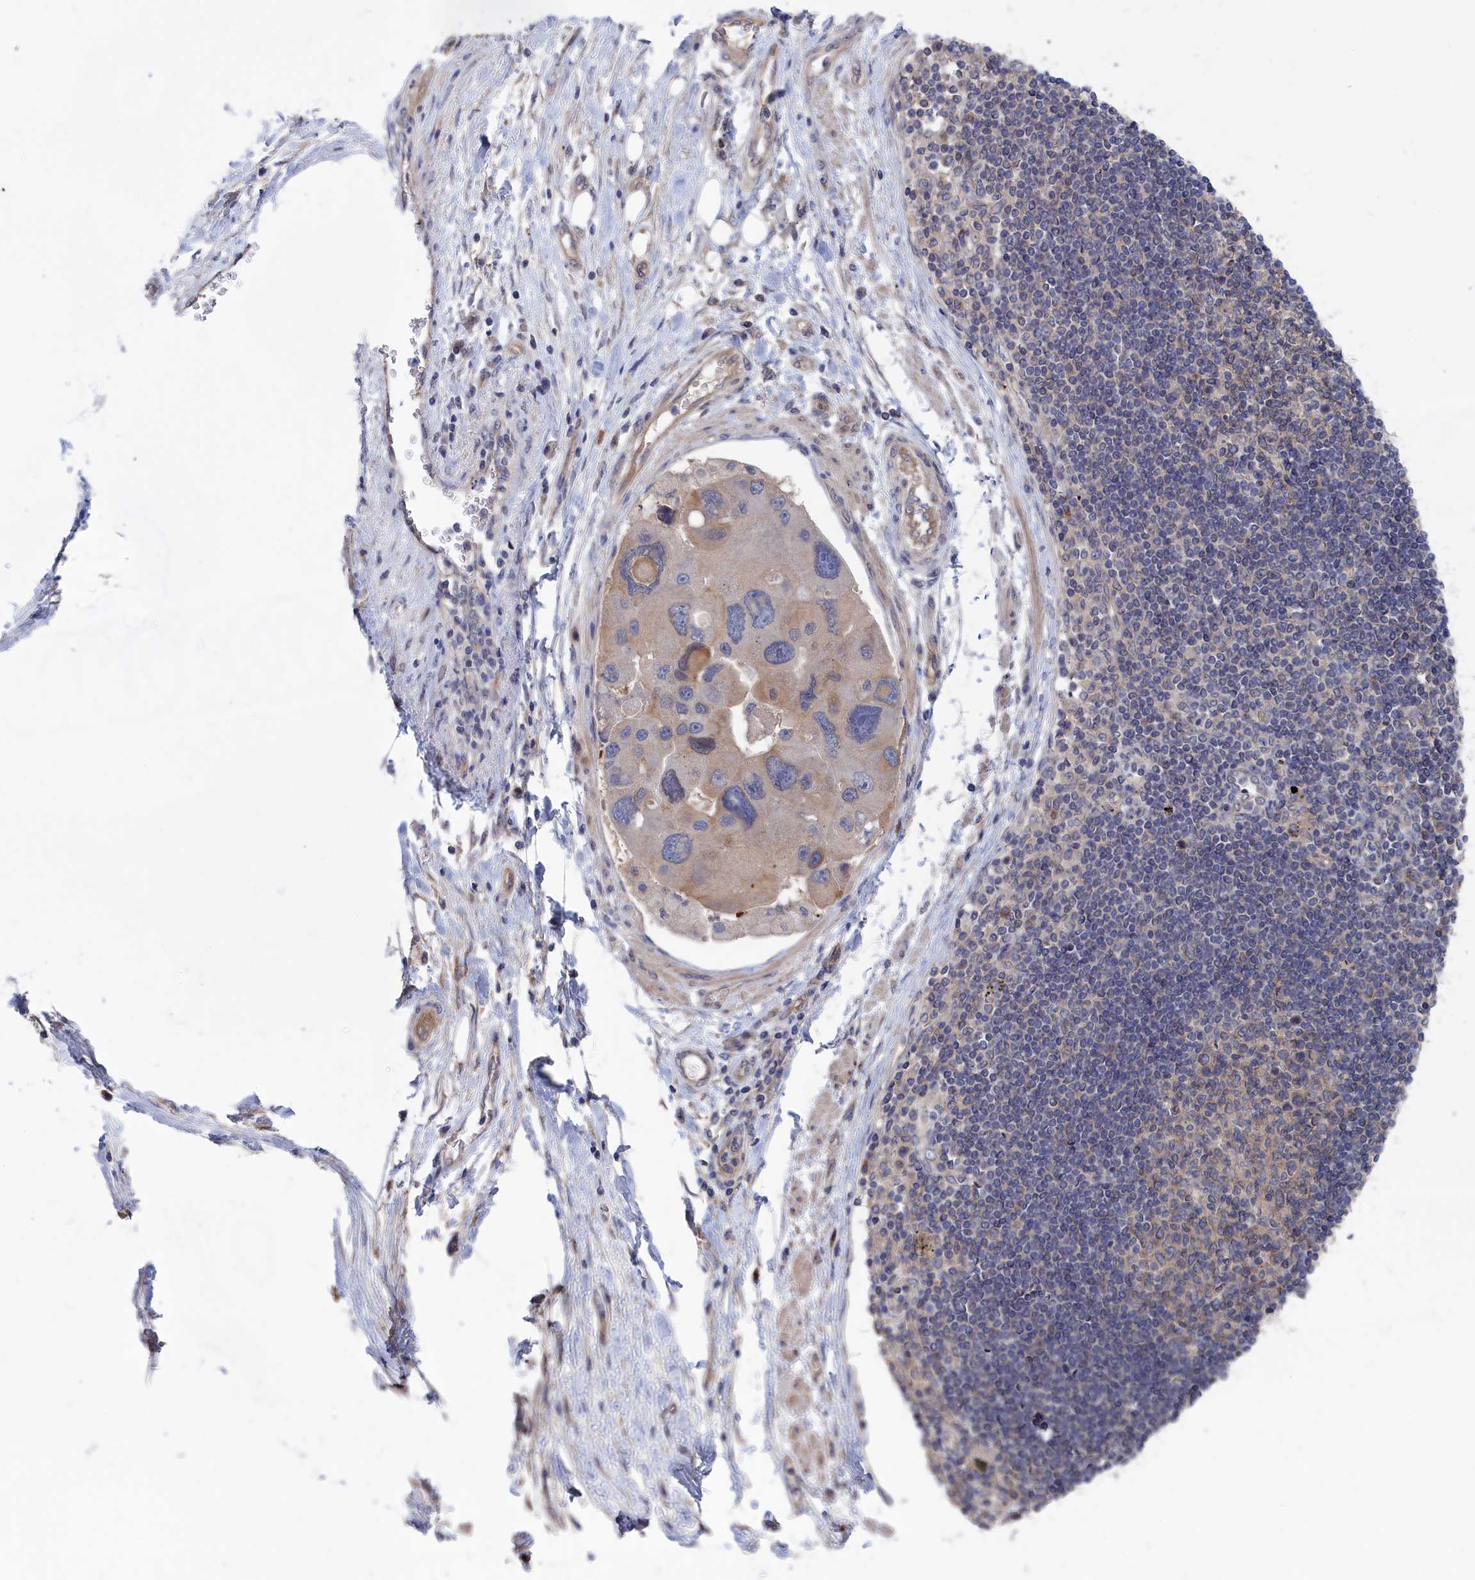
{"staining": {"intensity": "weak", "quantity": "<25%", "location": "cytoplasmic/membranous"}, "tissue": "lung cancer", "cell_type": "Tumor cells", "image_type": "cancer", "snomed": [{"axis": "morphology", "description": "Adenocarcinoma, NOS"}, {"axis": "topography", "description": "Lung"}], "caption": "A high-resolution photomicrograph shows IHC staining of lung cancer, which shows no significant positivity in tumor cells.", "gene": "NUTF2", "patient": {"sex": "female", "age": 54}}